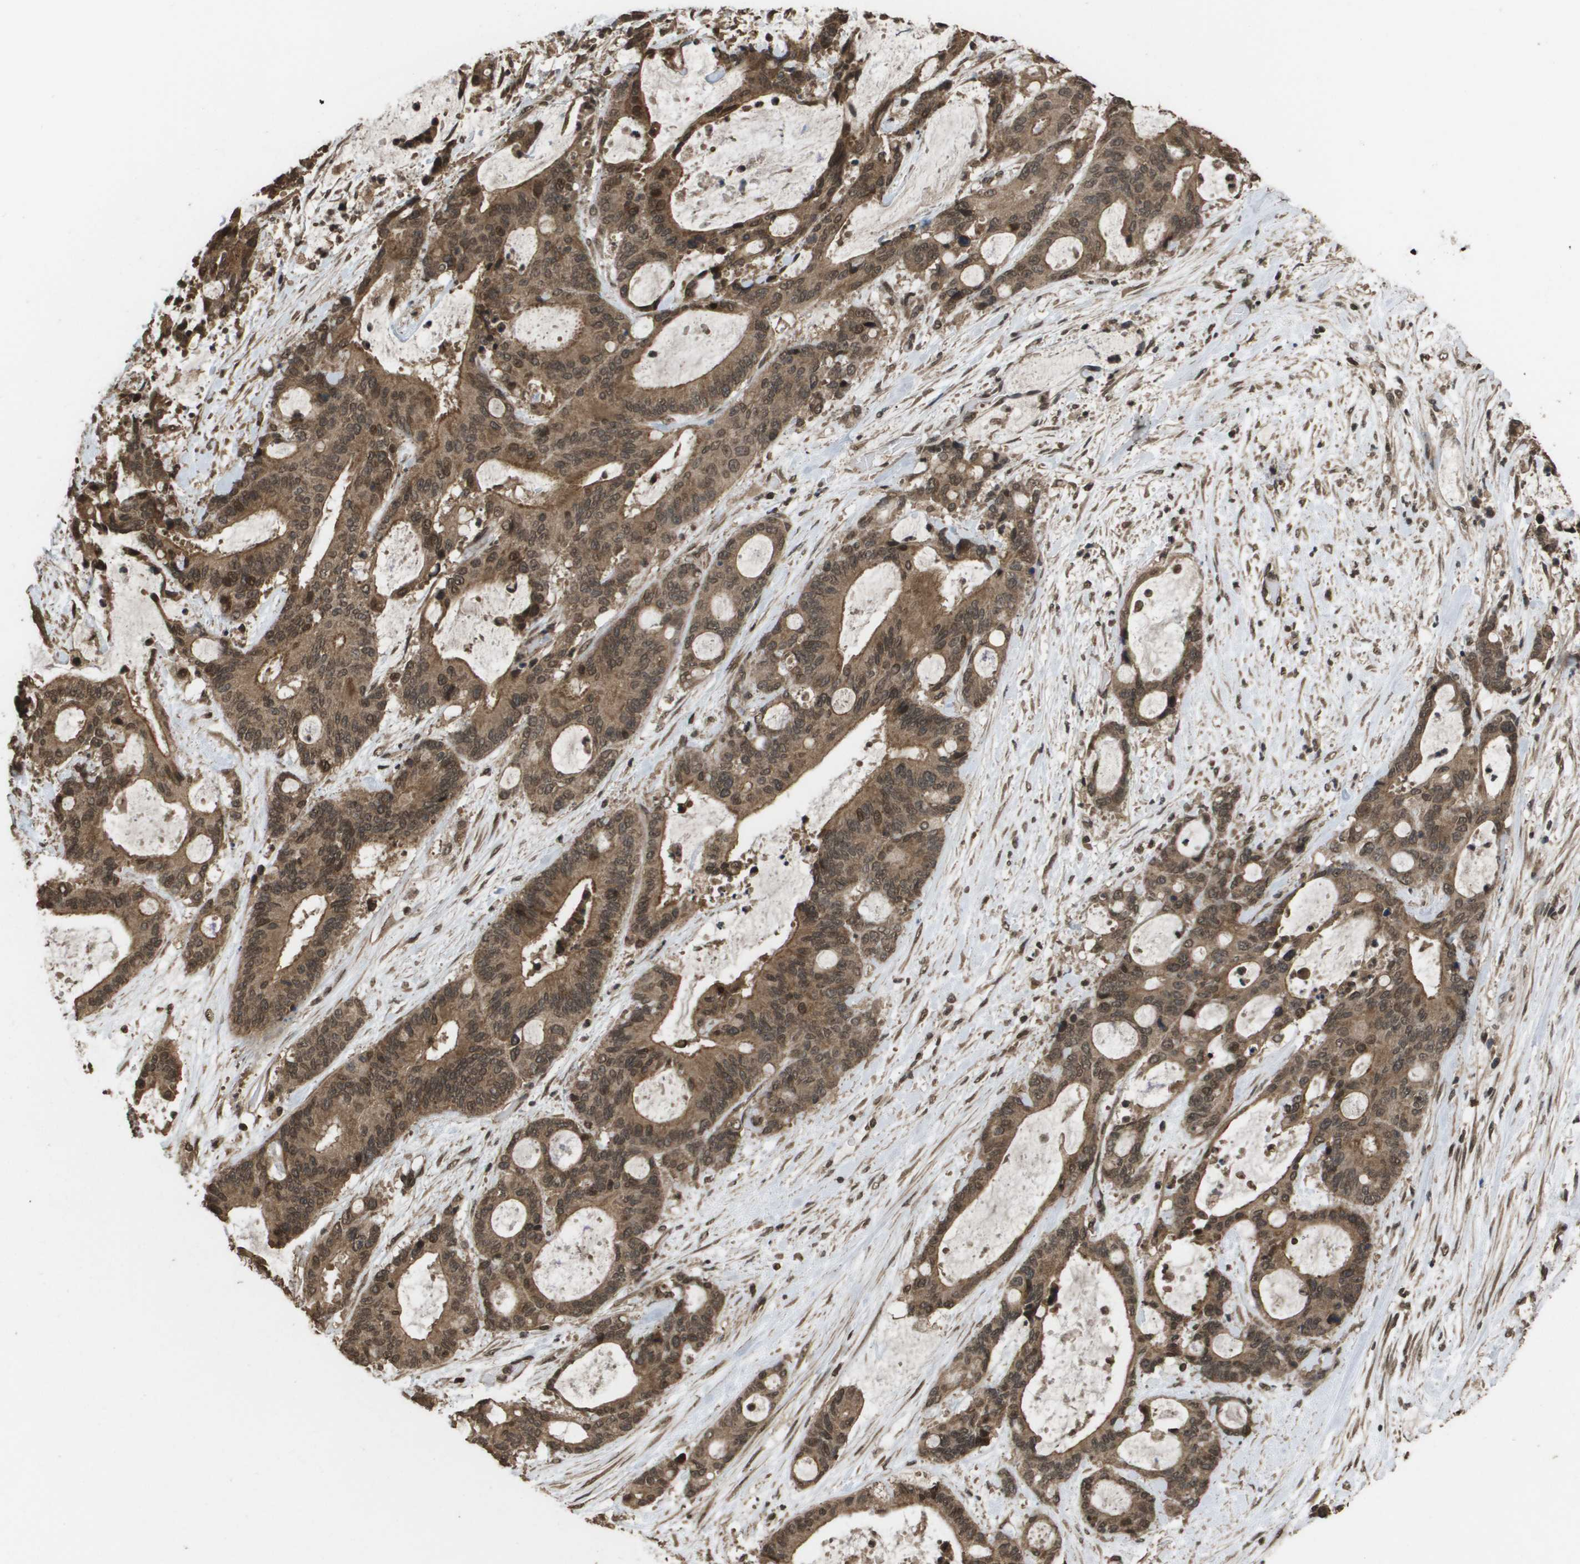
{"staining": {"intensity": "moderate", "quantity": ">75%", "location": "cytoplasmic/membranous,nuclear"}, "tissue": "liver cancer", "cell_type": "Tumor cells", "image_type": "cancer", "snomed": [{"axis": "morphology", "description": "Cholangiocarcinoma"}, {"axis": "topography", "description": "Liver"}], "caption": "Protein staining reveals moderate cytoplasmic/membranous and nuclear positivity in about >75% of tumor cells in liver cancer.", "gene": "AXIN2", "patient": {"sex": "female", "age": 73}}